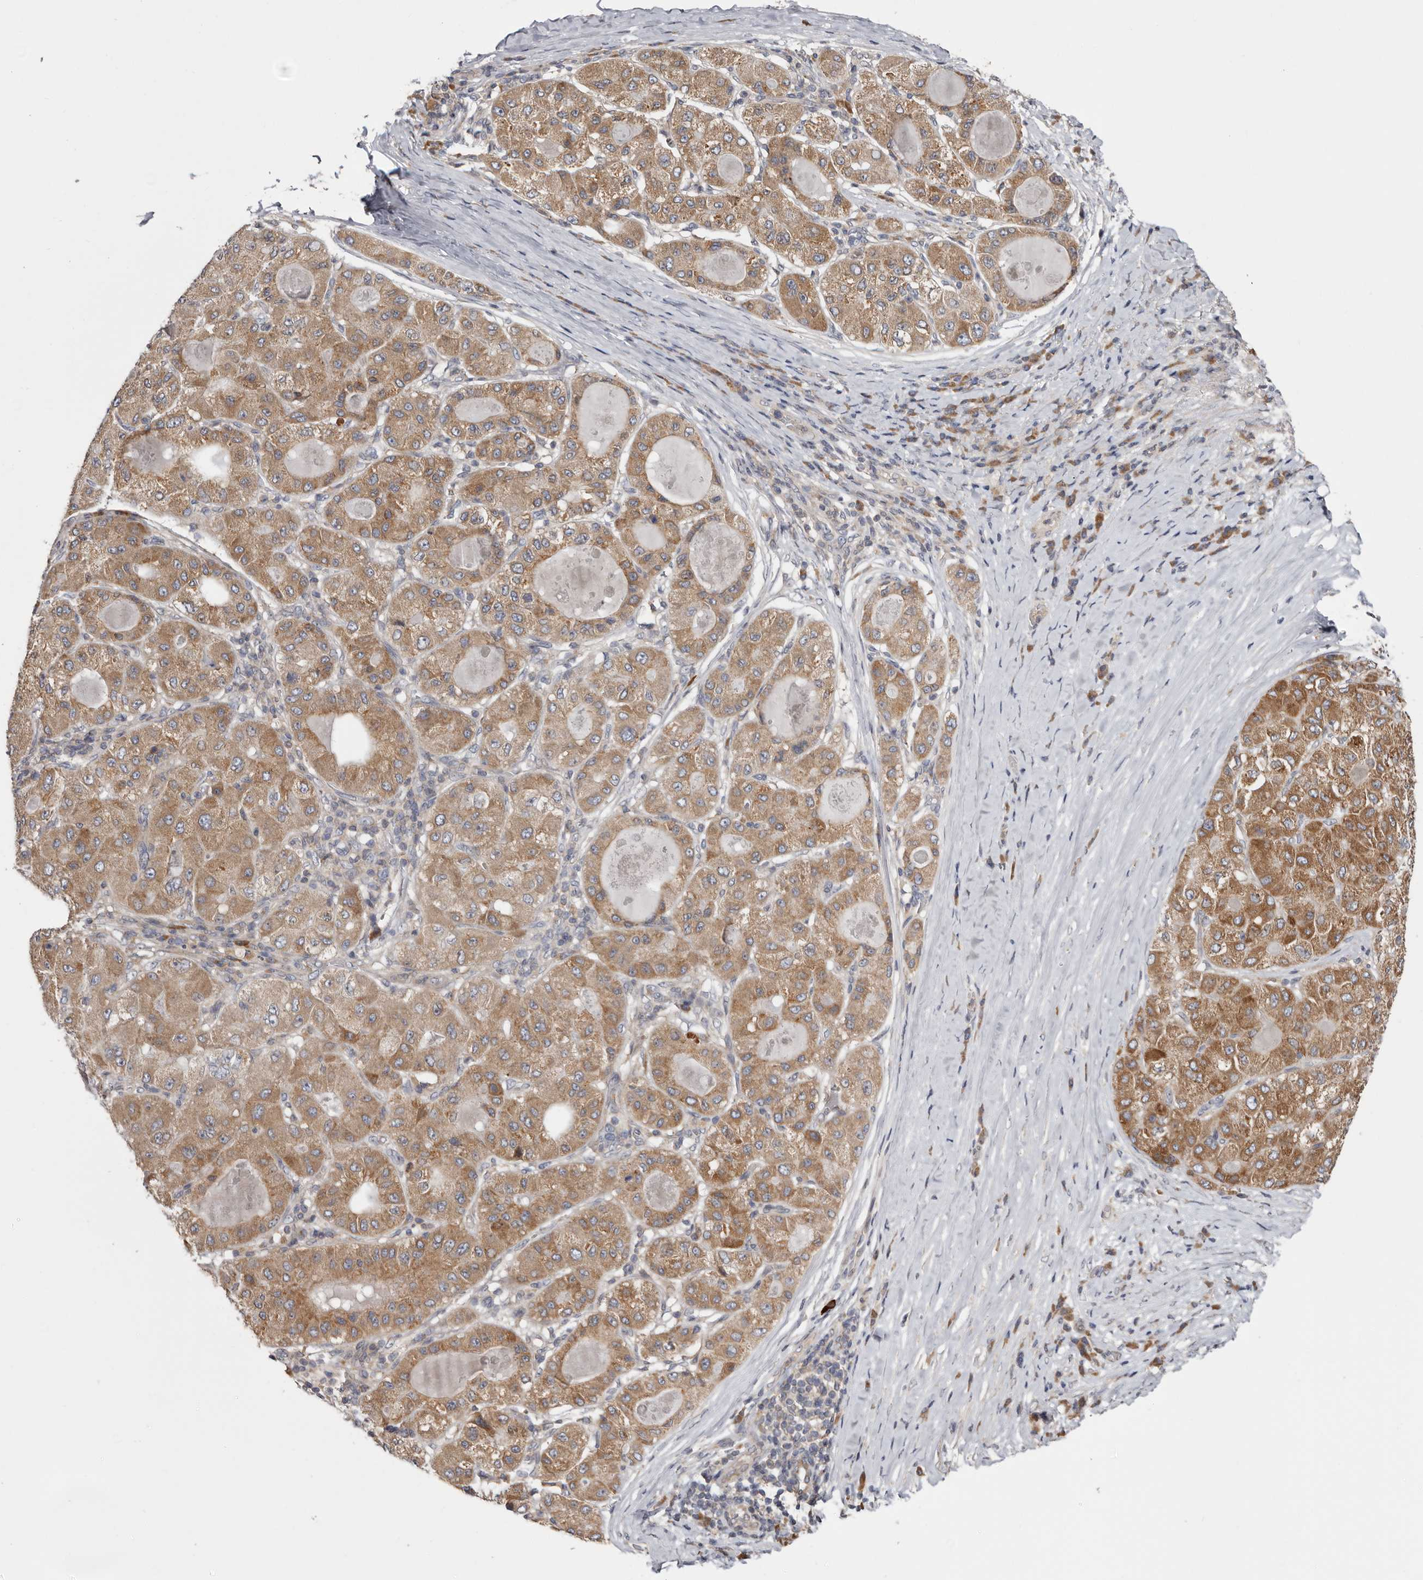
{"staining": {"intensity": "moderate", "quantity": ">75%", "location": "cytoplasmic/membranous"}, "tissue": "liver cancer", "cell_type": "Tumor cells", "image_type": "cancer", "snomed": [{"axis": "morphology", "description": "Carcinoma, Hepatocellular, NOS"}, {"axis": "topography", "description": "Liver"}], "caption": "Approximately >75% of tumor cells in liver hepatocellular carcinoma exhibit moderate cytoplasmic/membranous protein positivity as visualized by brown immunohistochemical staining.", "gene": "TMUB1", "patient": {"sex": "male", "age": 80}}